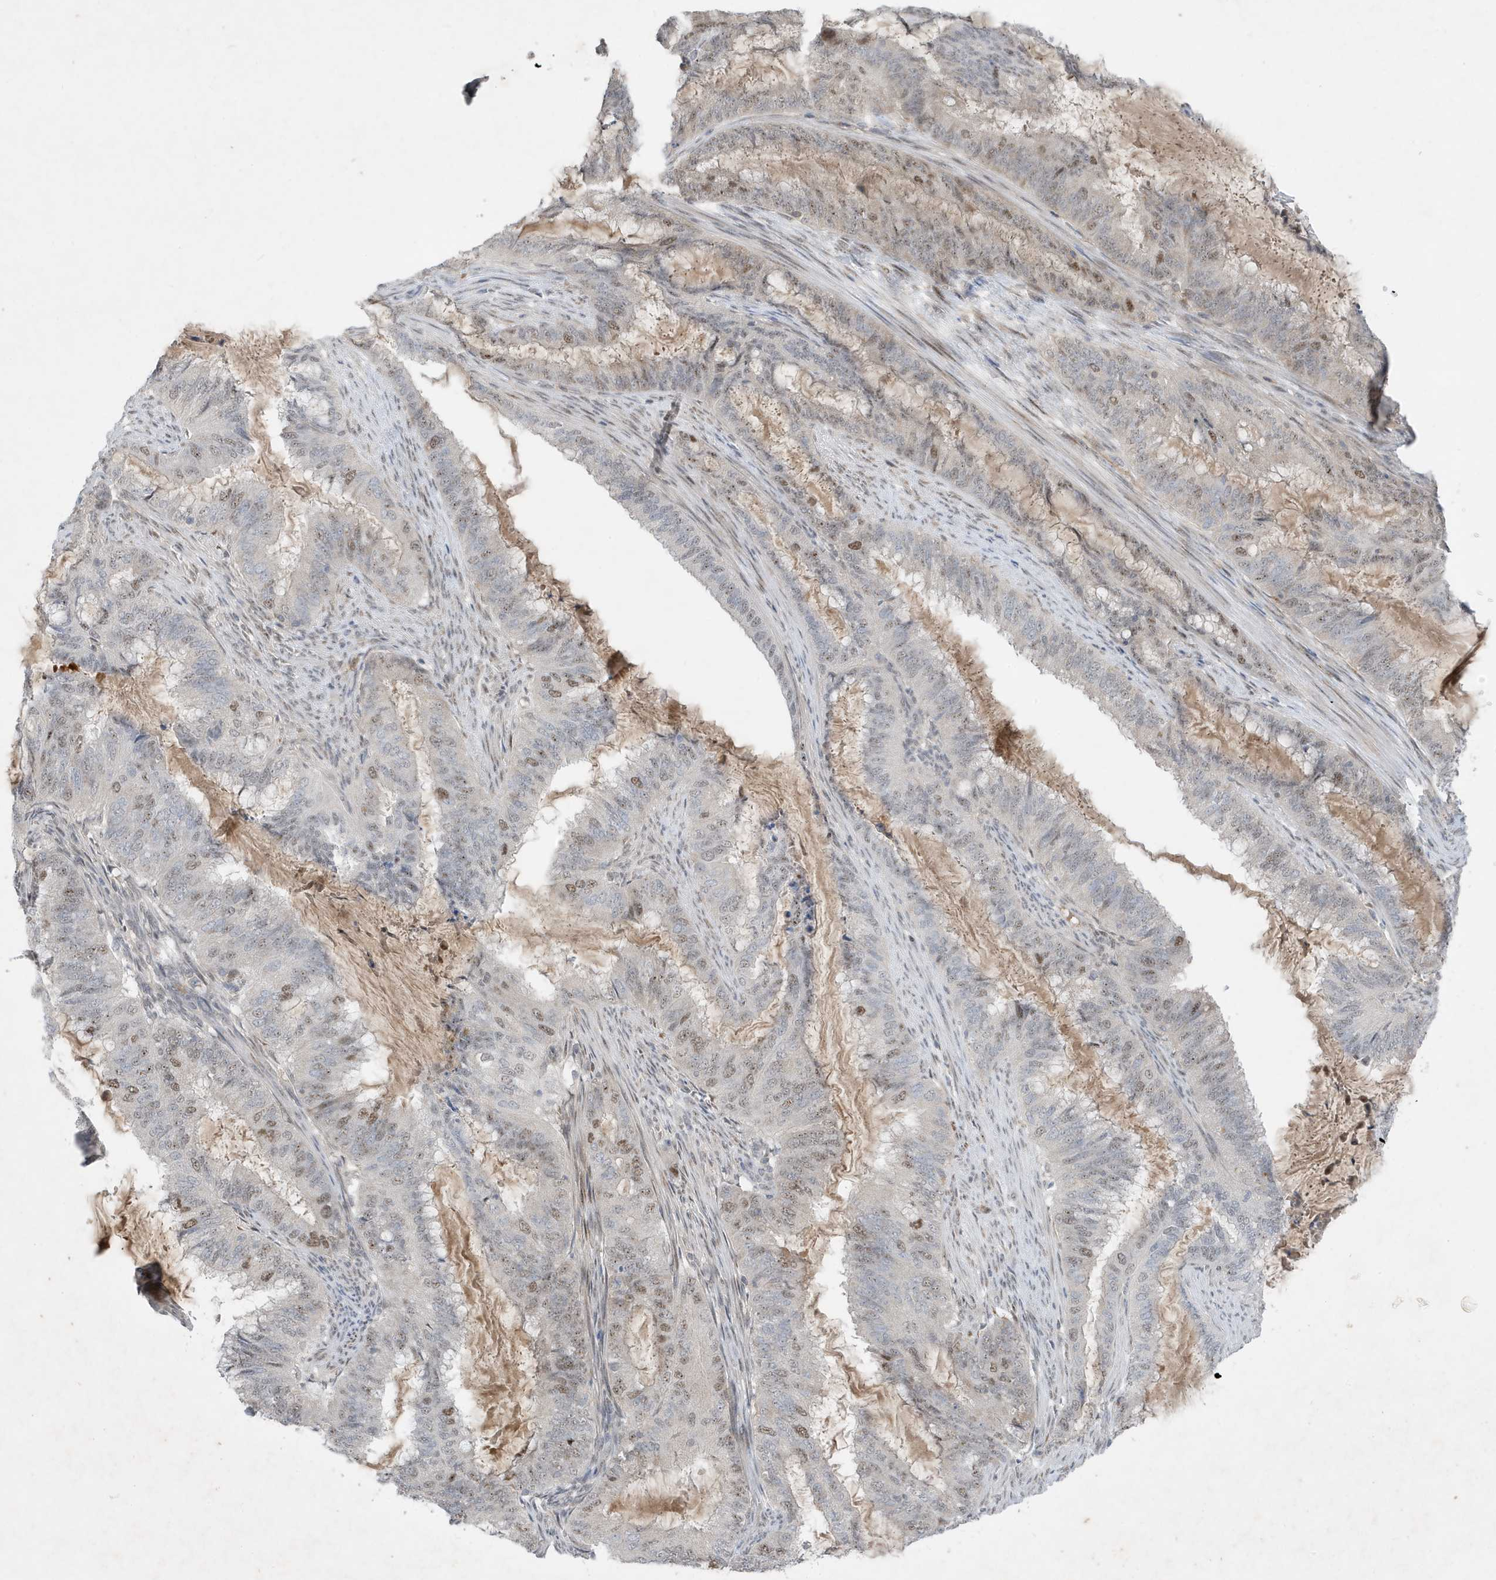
{"staining": {"intensity": "moderate", "quantity": "<25%", "location": "nuclear"}, "tissue": "endometrial cancer", "cell_type": "Tumor cells", "image_type": "cancer", "snomed": [{"axis": "morphology", "description": "Adenocarcinoma, NOS"}, {"axis": "topography", "description": "Endometrium"}], "caption": "High-magnification brightfield microscopy of endometrial cancer stained with DAB (brown) and counterstained with hematoxylin (blue). tumor cells exhibit moderate nuclear positivity is identified in approximately<25% of cells.", "gene": "MAST3", "patient": {"sex": "female", "age": 51}}